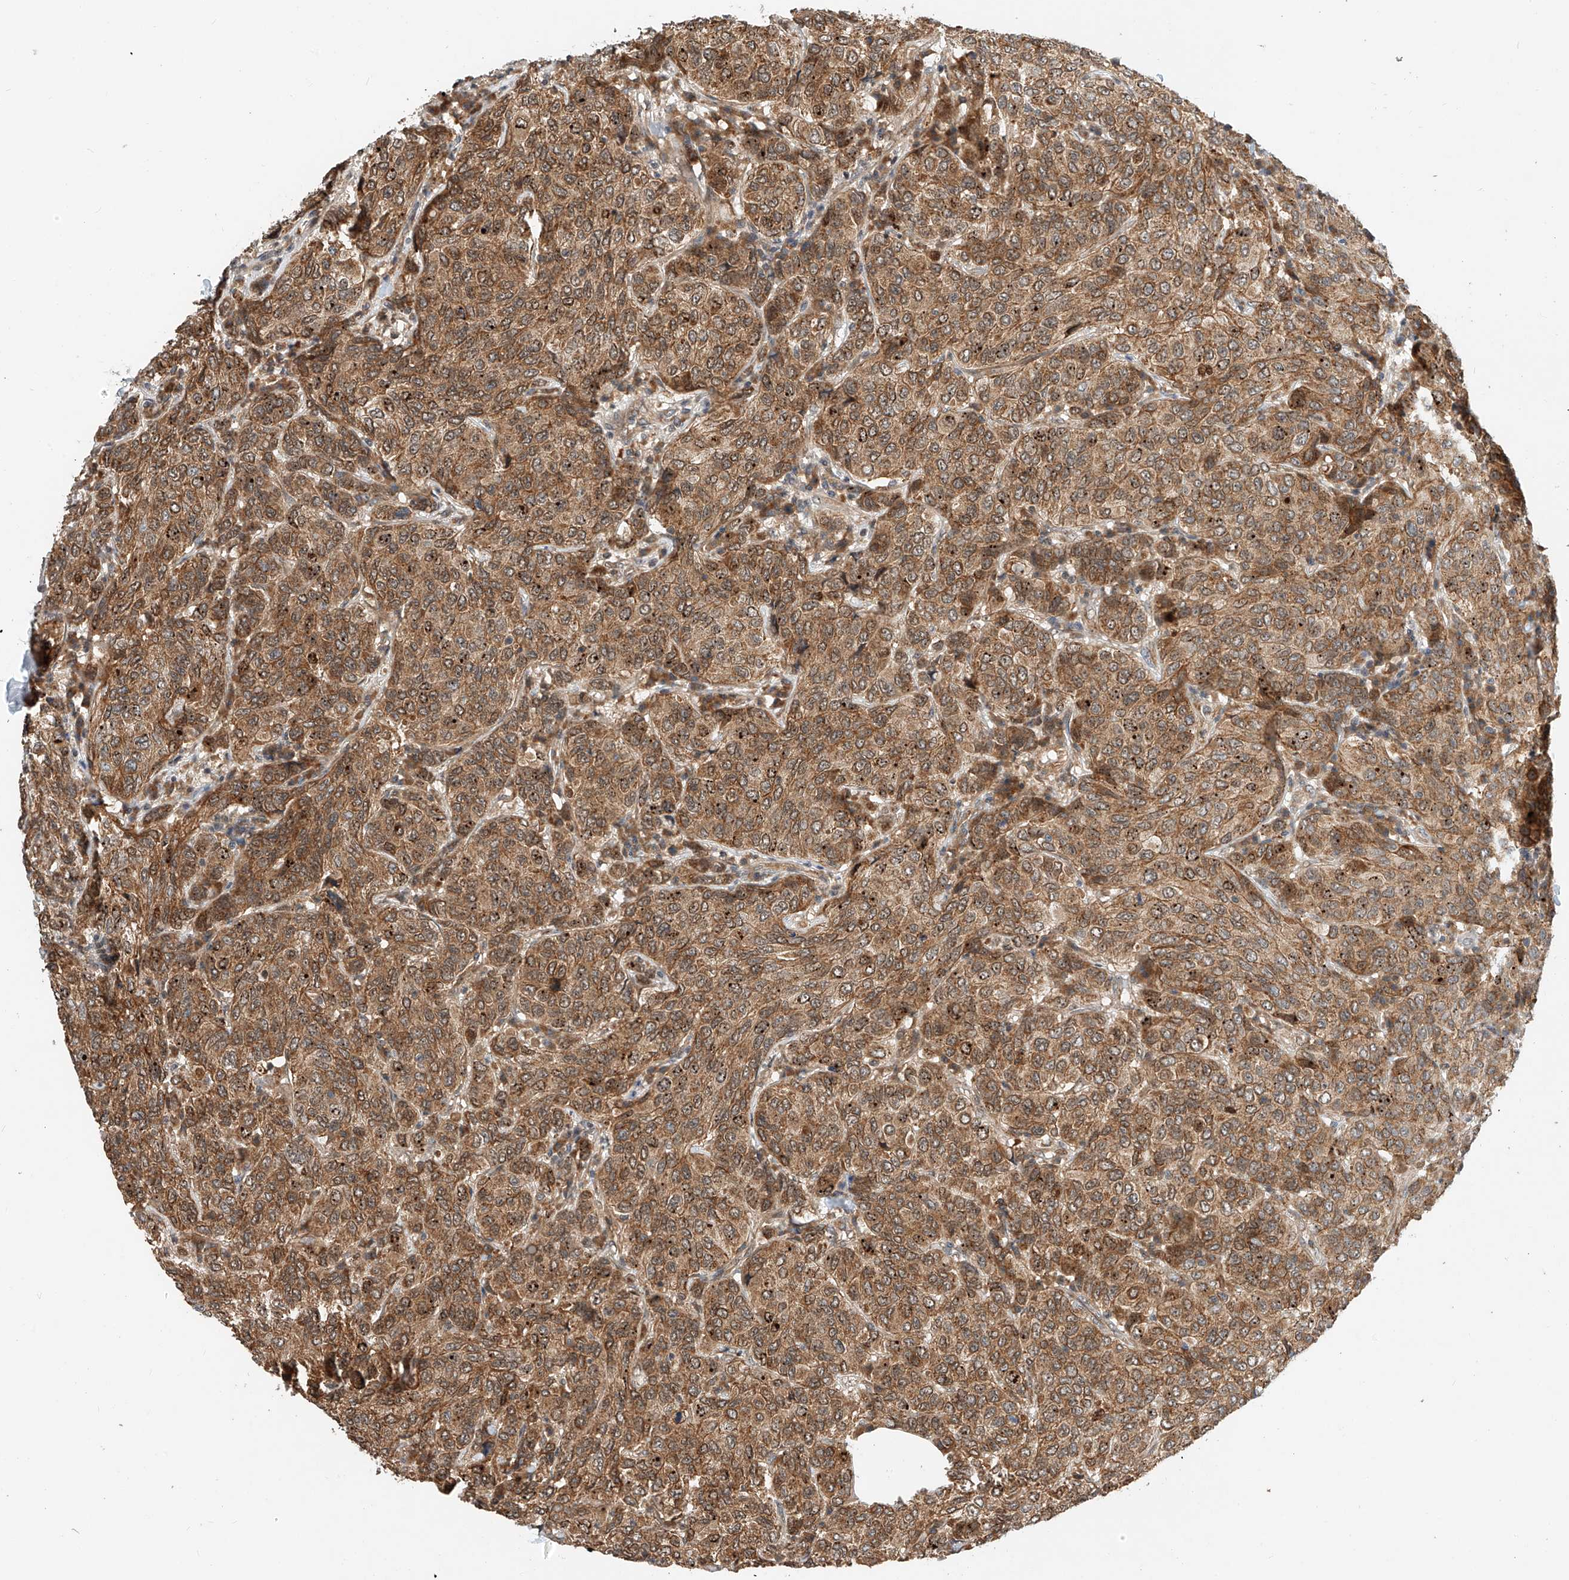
{"staining": {"intensity": "moderate", "quantity": ">75%", "location": "cytoplasmic/membranous"}, "tissue": "breast cancer", "cell_type": "Tumor cells", "image_type": "cancer", "snomed": [{"axis": "morphology", "description": "Duct carcinoma"}, {"axis": "topography", "description": "Breast"}], "caption": "Moderate cytoplasmic/membranous staining is seen in about >75% of tumor cells in breast intraductal carcinoma.", "gene": "CPAMD8", "patient": {"sex": "female", "age": 55}}